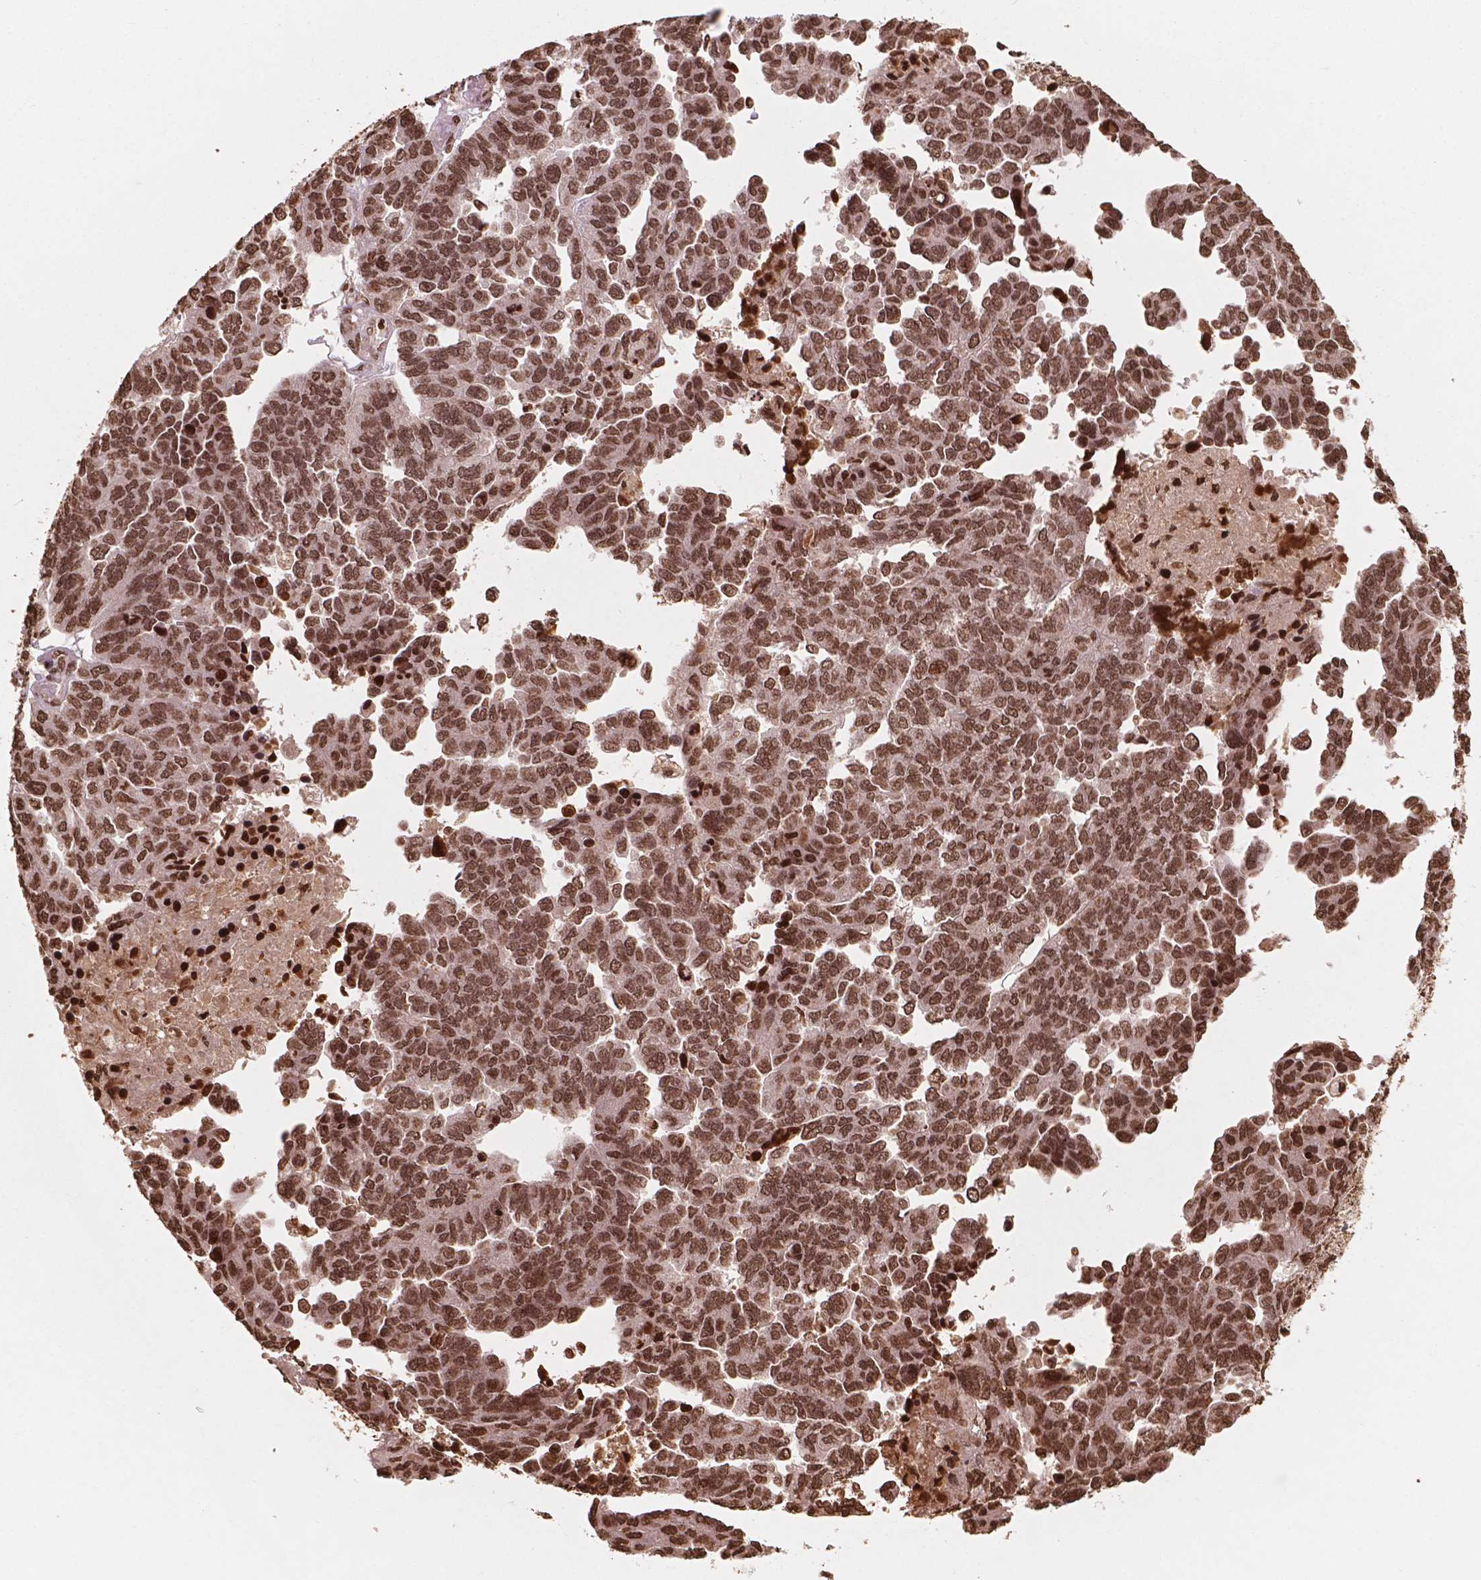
{"staining": {"intensity": "strong", "quantity": ">75%", "location": "nuclear"}, "tissue": "ovarian cancer", "cell_type": "Tumor cells", "image_type": "cancer", "snomed": [{"axis": "morphology", "description": "Cystadenocarcinoma, serous, NOS"}, {"axis": "topography", "description": "Ovary"}], "caption": "Human ovarian cancer (serous cystadenocarcinoma) stained with a brown dye exhibits strong nuclear positive staining in approximately >75% of tumor cells.", "gene": "H3C7", "patient": {"sex": "female", "age": 64}}